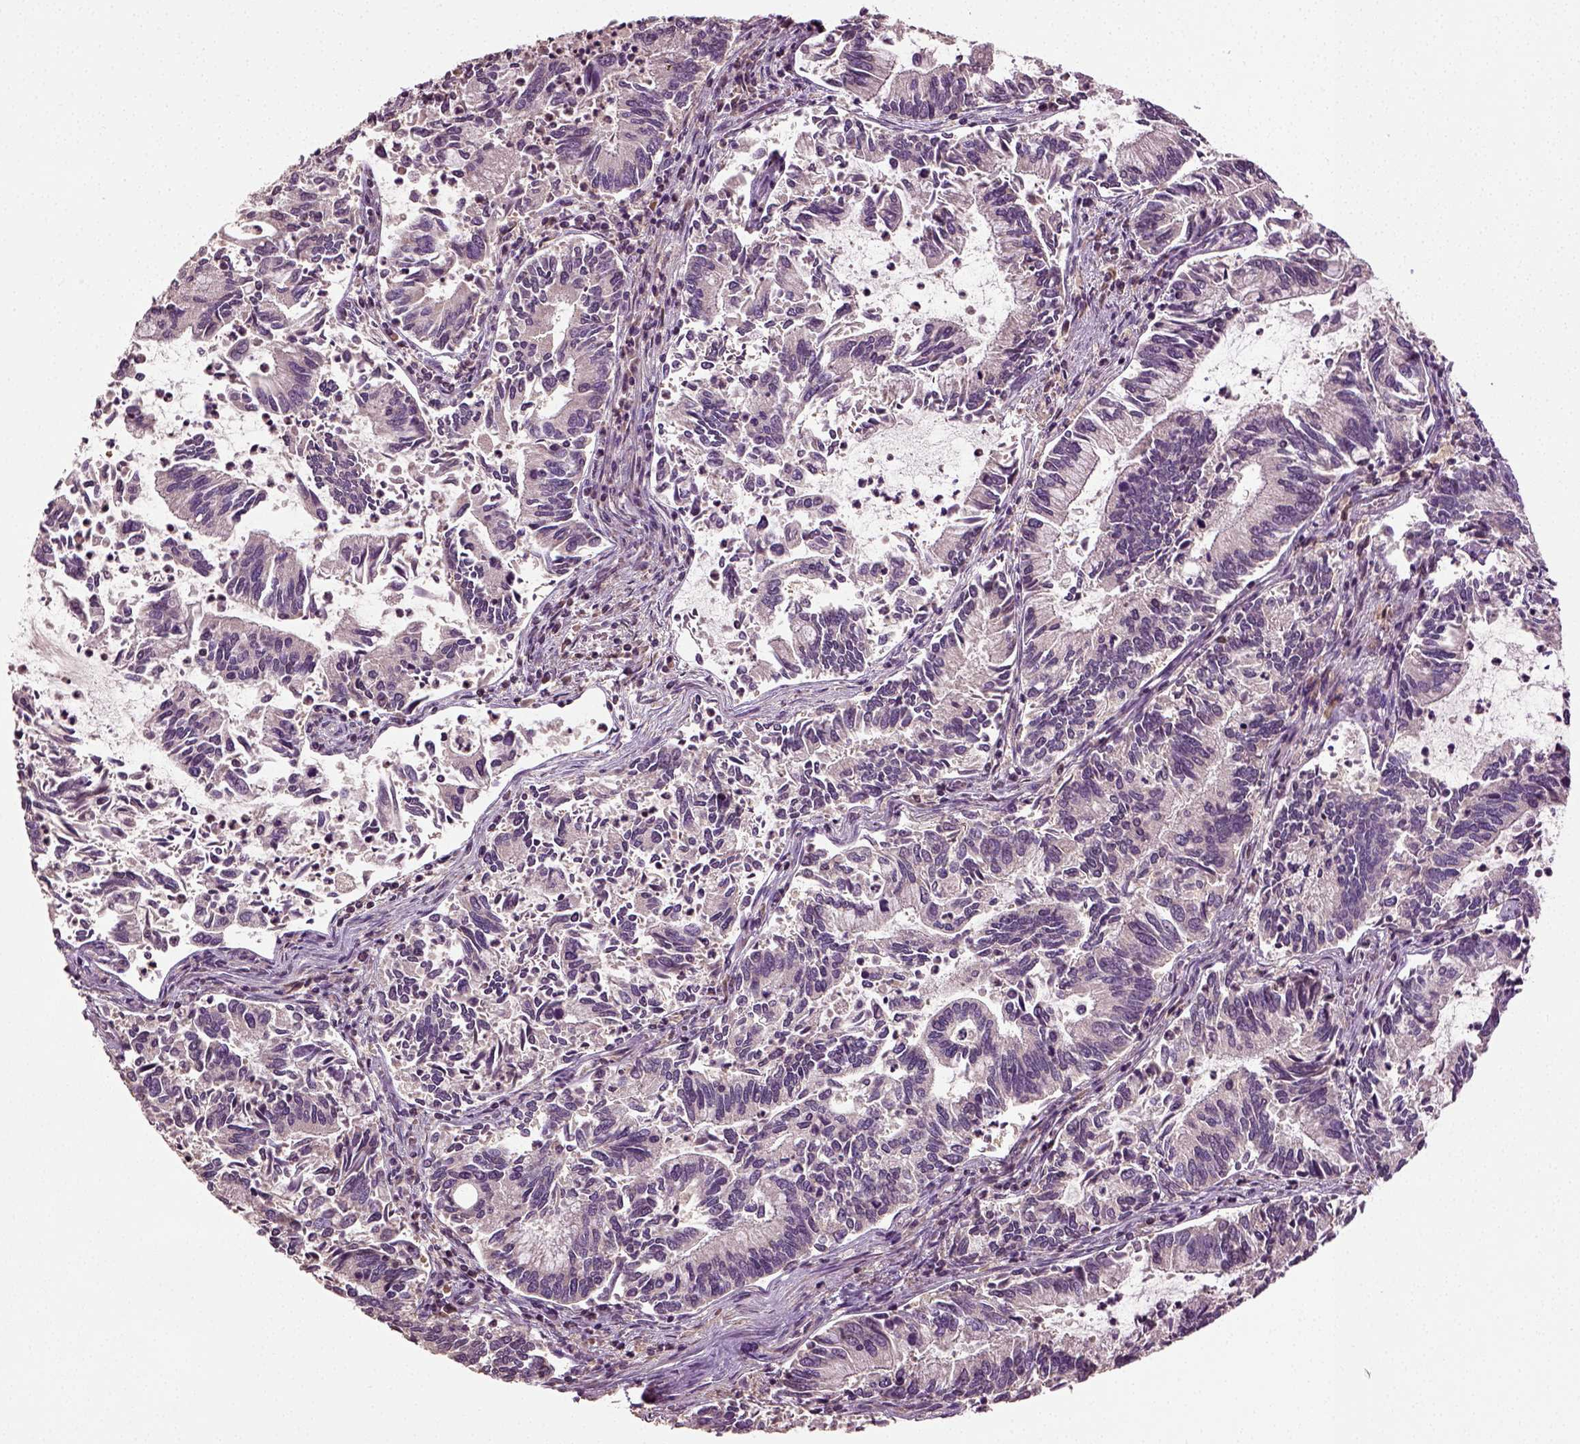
{"staining": {"intensity": "negative", "quantity": "none", "location": "none"}, "tissue": "cervical cancer", "cell_type": "Tumor cells", "image_type": "cancer", "snomed": [{"axis": "morphology", "description": "Adenocarcinoma, NOS"}, {"axis": "topography", "description": "Cervix"}], "caption": "This is an immunohistochemistry photomicrograph of human cervical adenocarcinoma. There is no expression in tumor cells.", "gene": "ERV3-1", "patient": {"sex": "female", "age": 42}}